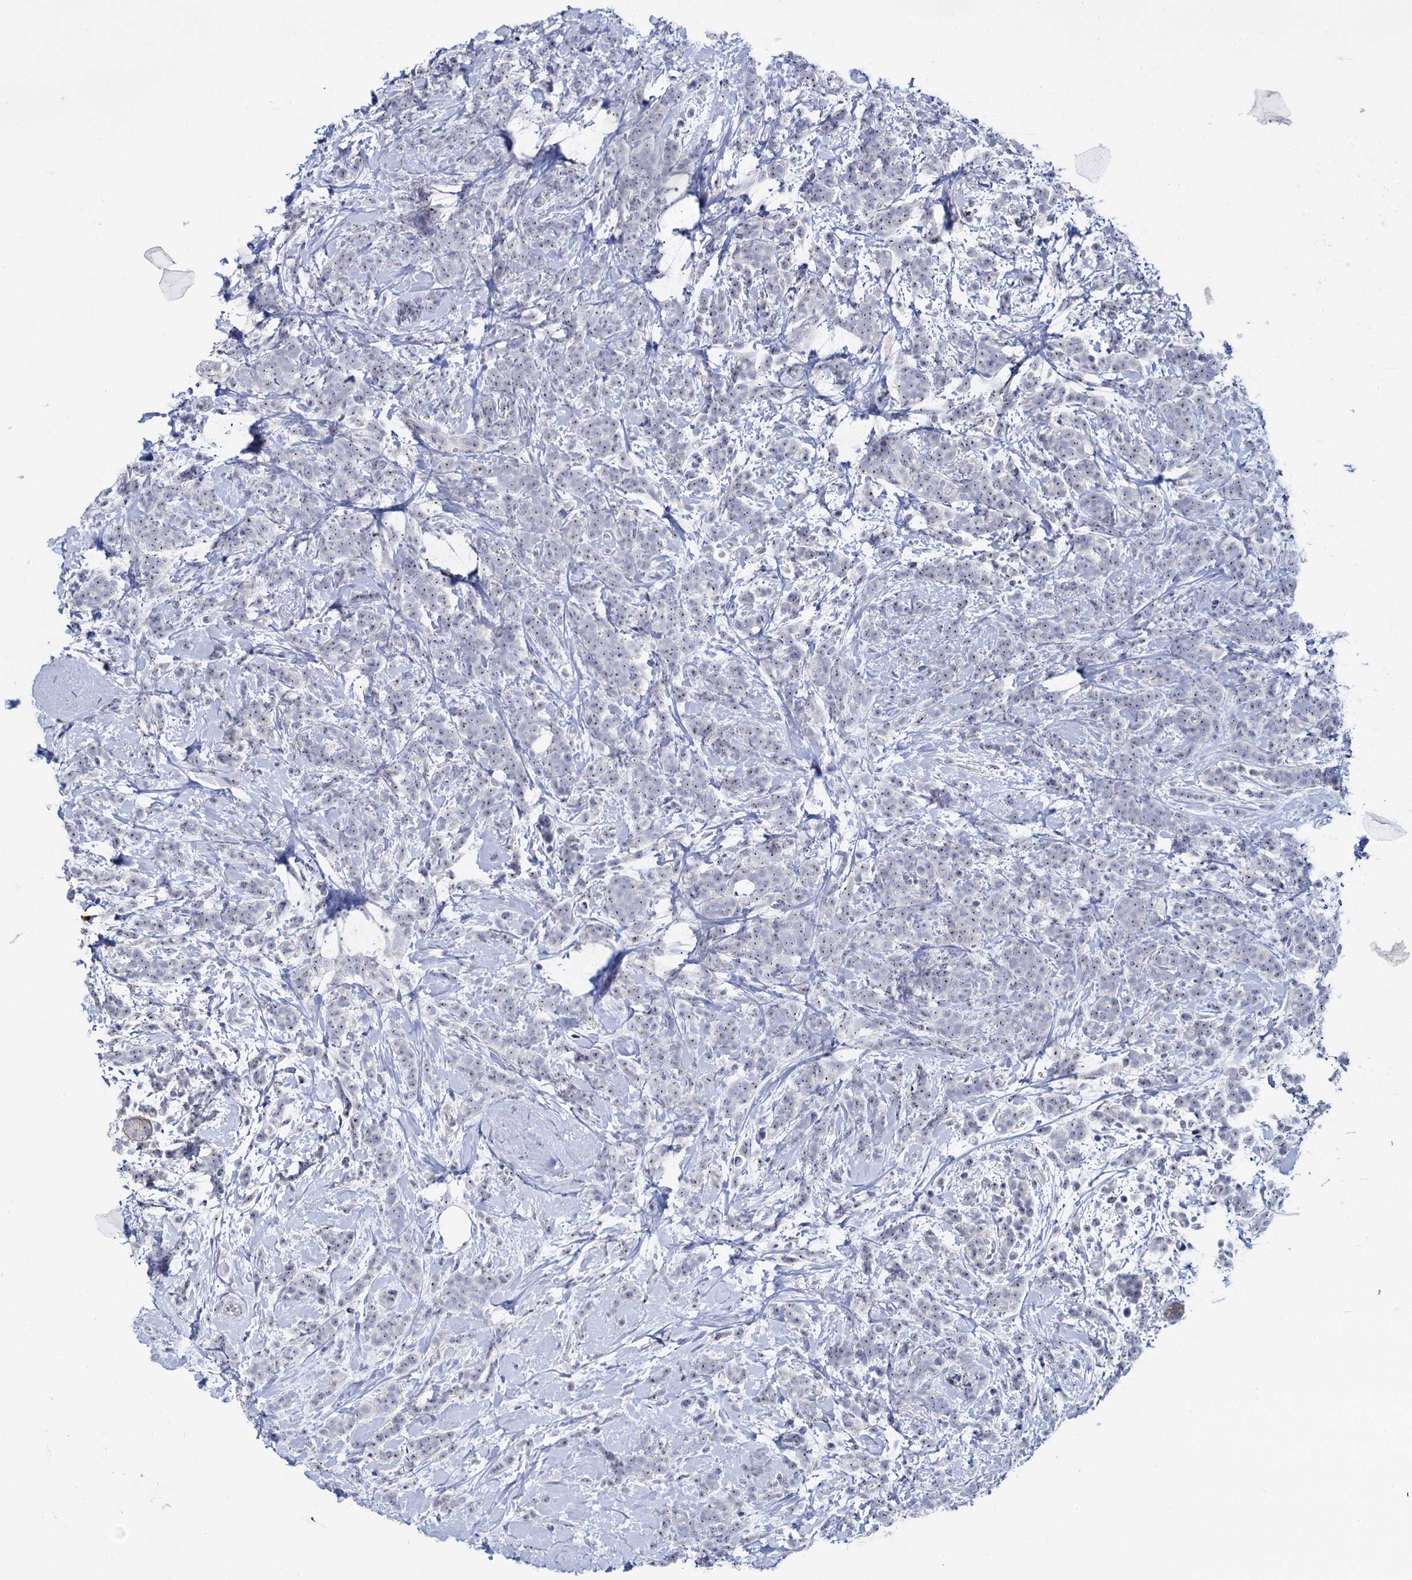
{"staining": {"intensity": "negative", "quantity": "none", "location": "none"}, "tissue": "breast cancer", "cell_type": "Tumor cells", "image_type": "cancer", "snomed": [{"axis": "morphology", "description": "Lobular carcinoma"}, {"axis": "topography", "description": "Breast"}], "caption": "Immunohistochemistry histopathology image of neoplastic tissue: human lobular carcinoma (breast) stained with DAB shows no significant protein expression in tumor cells. (DAB (3,3'-diaminobenzidine) IHC with hematoxylin counter stain).", "gene": "SFN", "patient": {"sex": "female", "age": 58}}